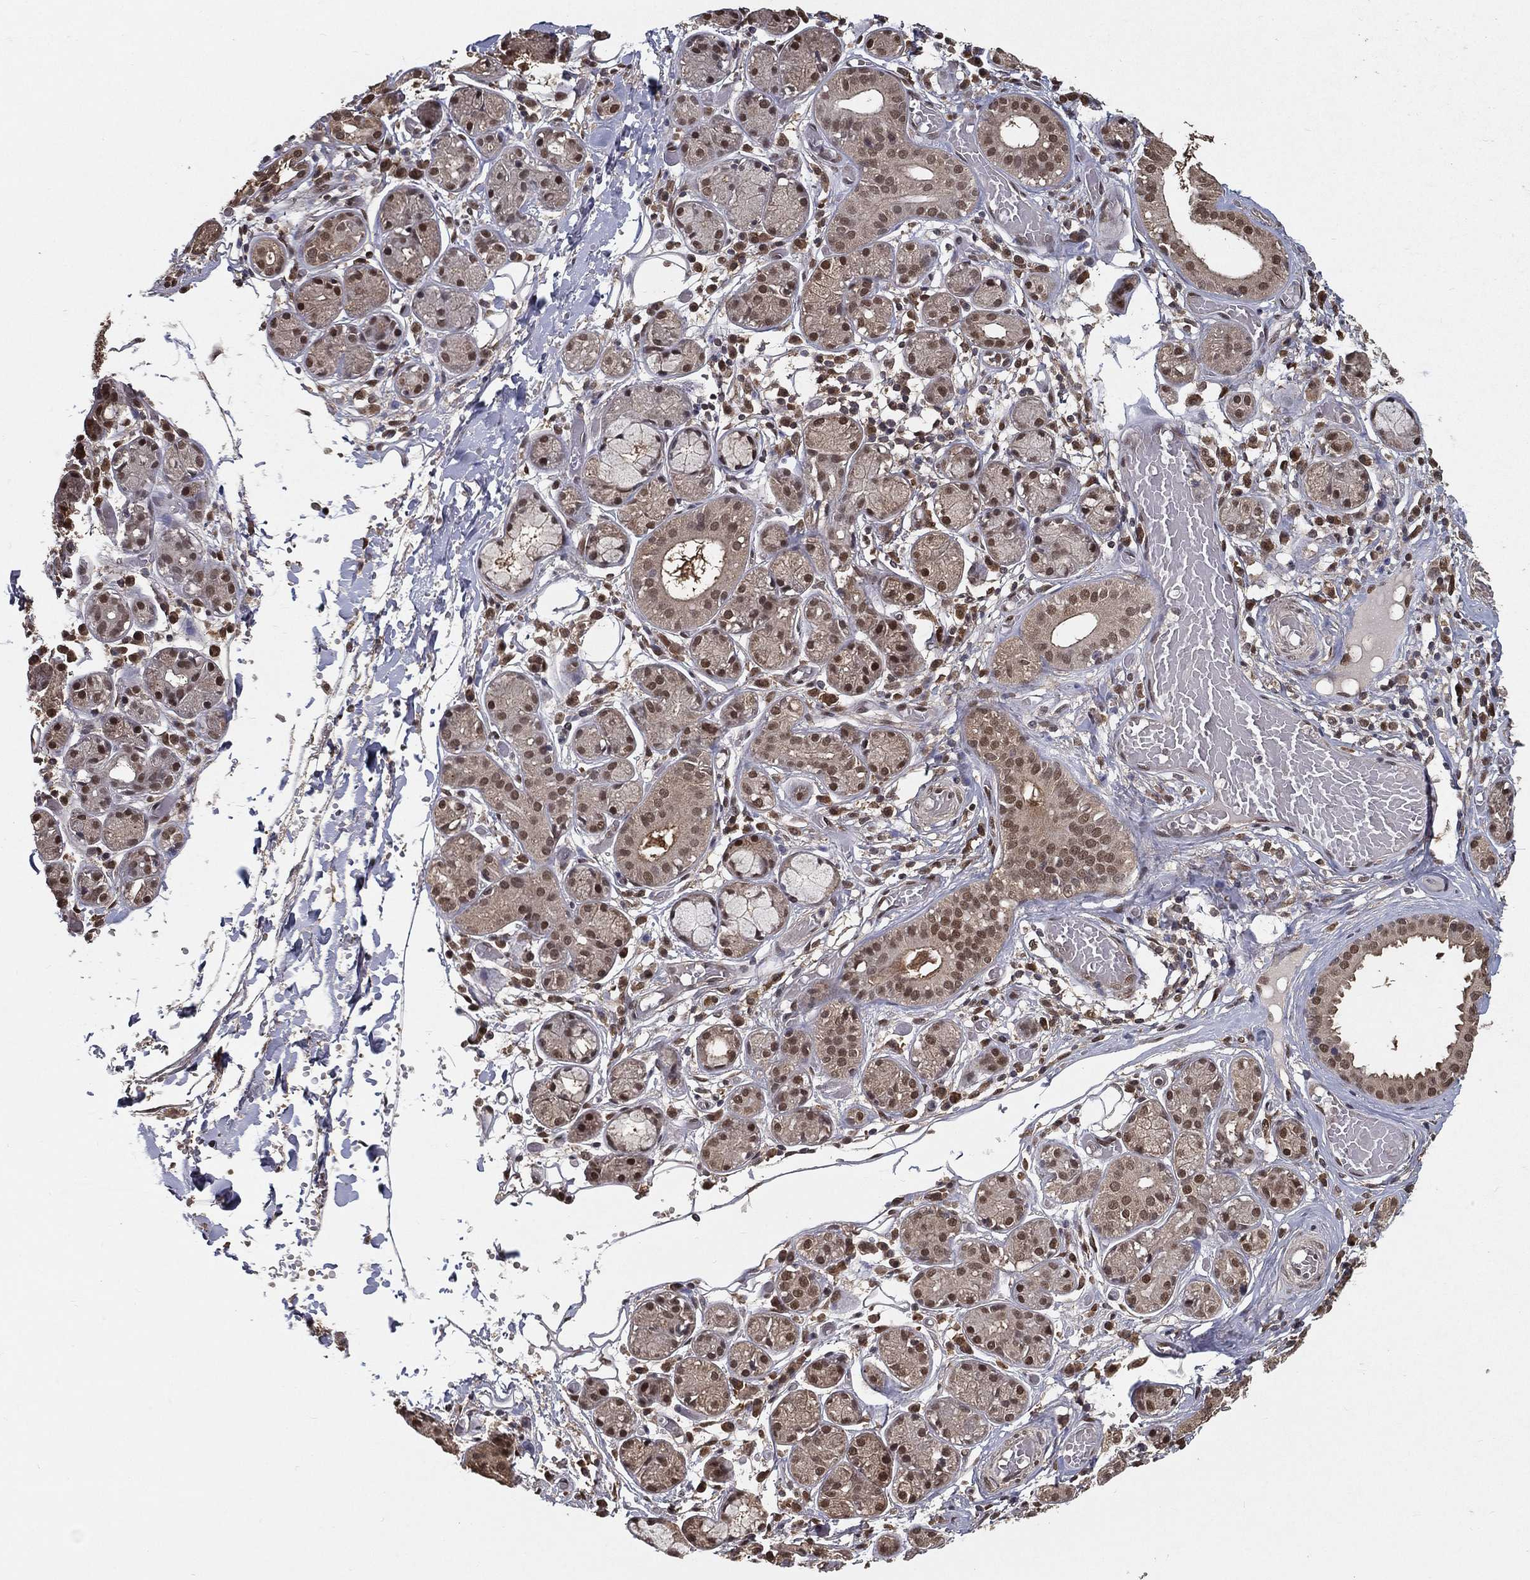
{"staining": {"intensity": "moderate", "quantity": ">75%", "location": "cytoplasmic/membranous,nuclear"}, "tissue": "salivary gland", "cell_type": "Glandular cells", "image_type": "normal", "snomed": [{"axis": "morphology", "description": "Normal tissue, NOS"}, {"axis": "topography", "description": "Salivary gland"}, {"axis": "topography", "description": "Peripheral nerve tissue"}], "caption": "Salivary gland stained with DAB (3,3'-diaminobenzidine) immunohistochemistry exhibits medium levels of moderate cytoplasmic/membranous,nuclear positivity in approximately >75% of glandular cells. The staining is performed using DAB (3,3'-diaminobenzidine) brown chromogen to label protein expression. The nuclei are counter-stained blue using hematoxylin.", "gene": "CARM1", "patient": {"sex": "male", "age": 71}}